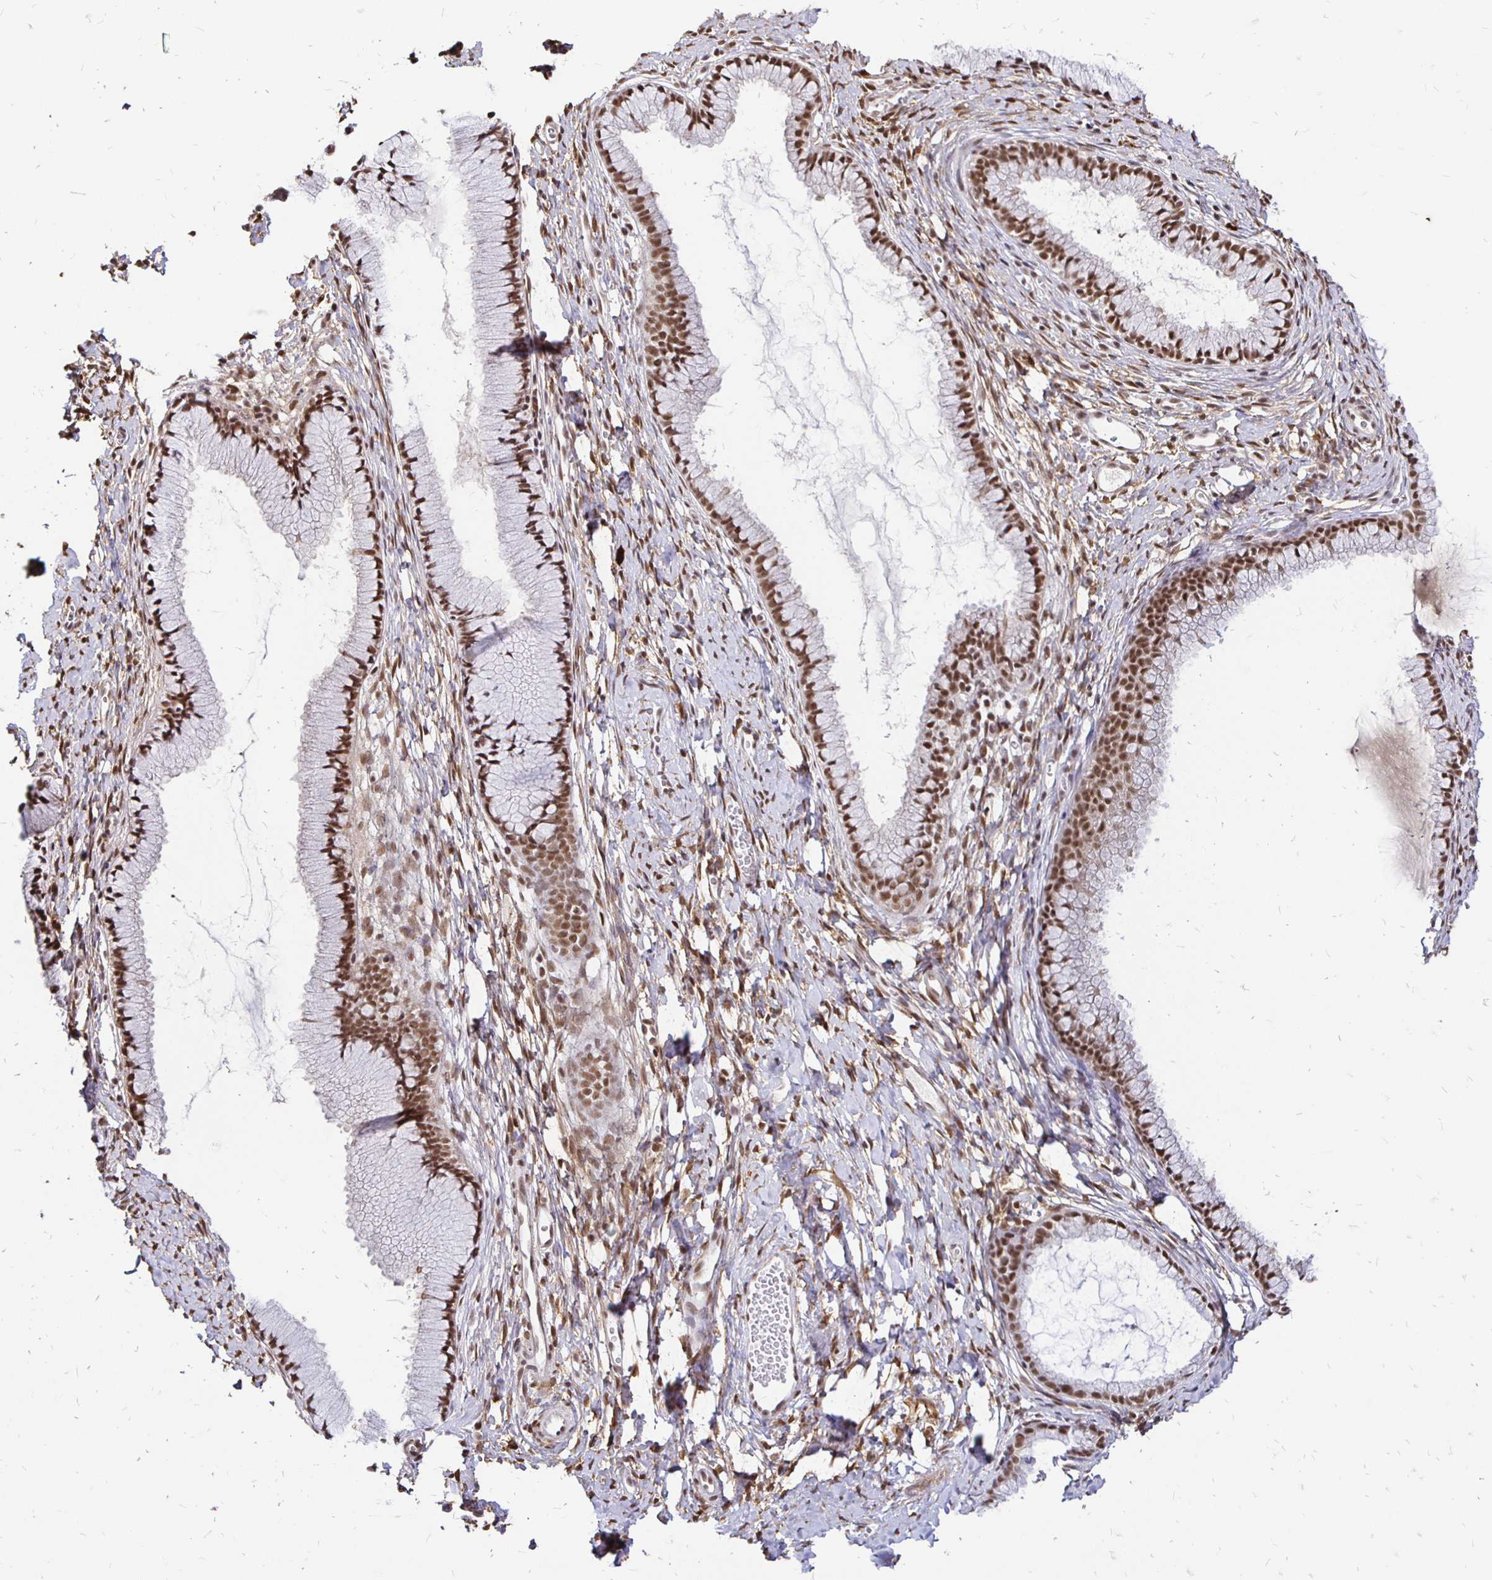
{"staining": {"intensity": "moderate", "quantity": ">75%", "location": "nuclear"}, "tissue": "cervix", "cell_type": "Glandular cells", "image_type": "normal", "snomed": [{"axis": "morphology", "description": "Normal tissue, NOS"}, {"axis": "topography", "description": "Cervix"}], "caption": "DAB immunohistochemical staining of unremarkable cervix exhibits moderate nuclear protein expression in approximately >75% of glandular cells.", "gene": "SIN3A", "patient": {"sex": "female", "age": 40}}